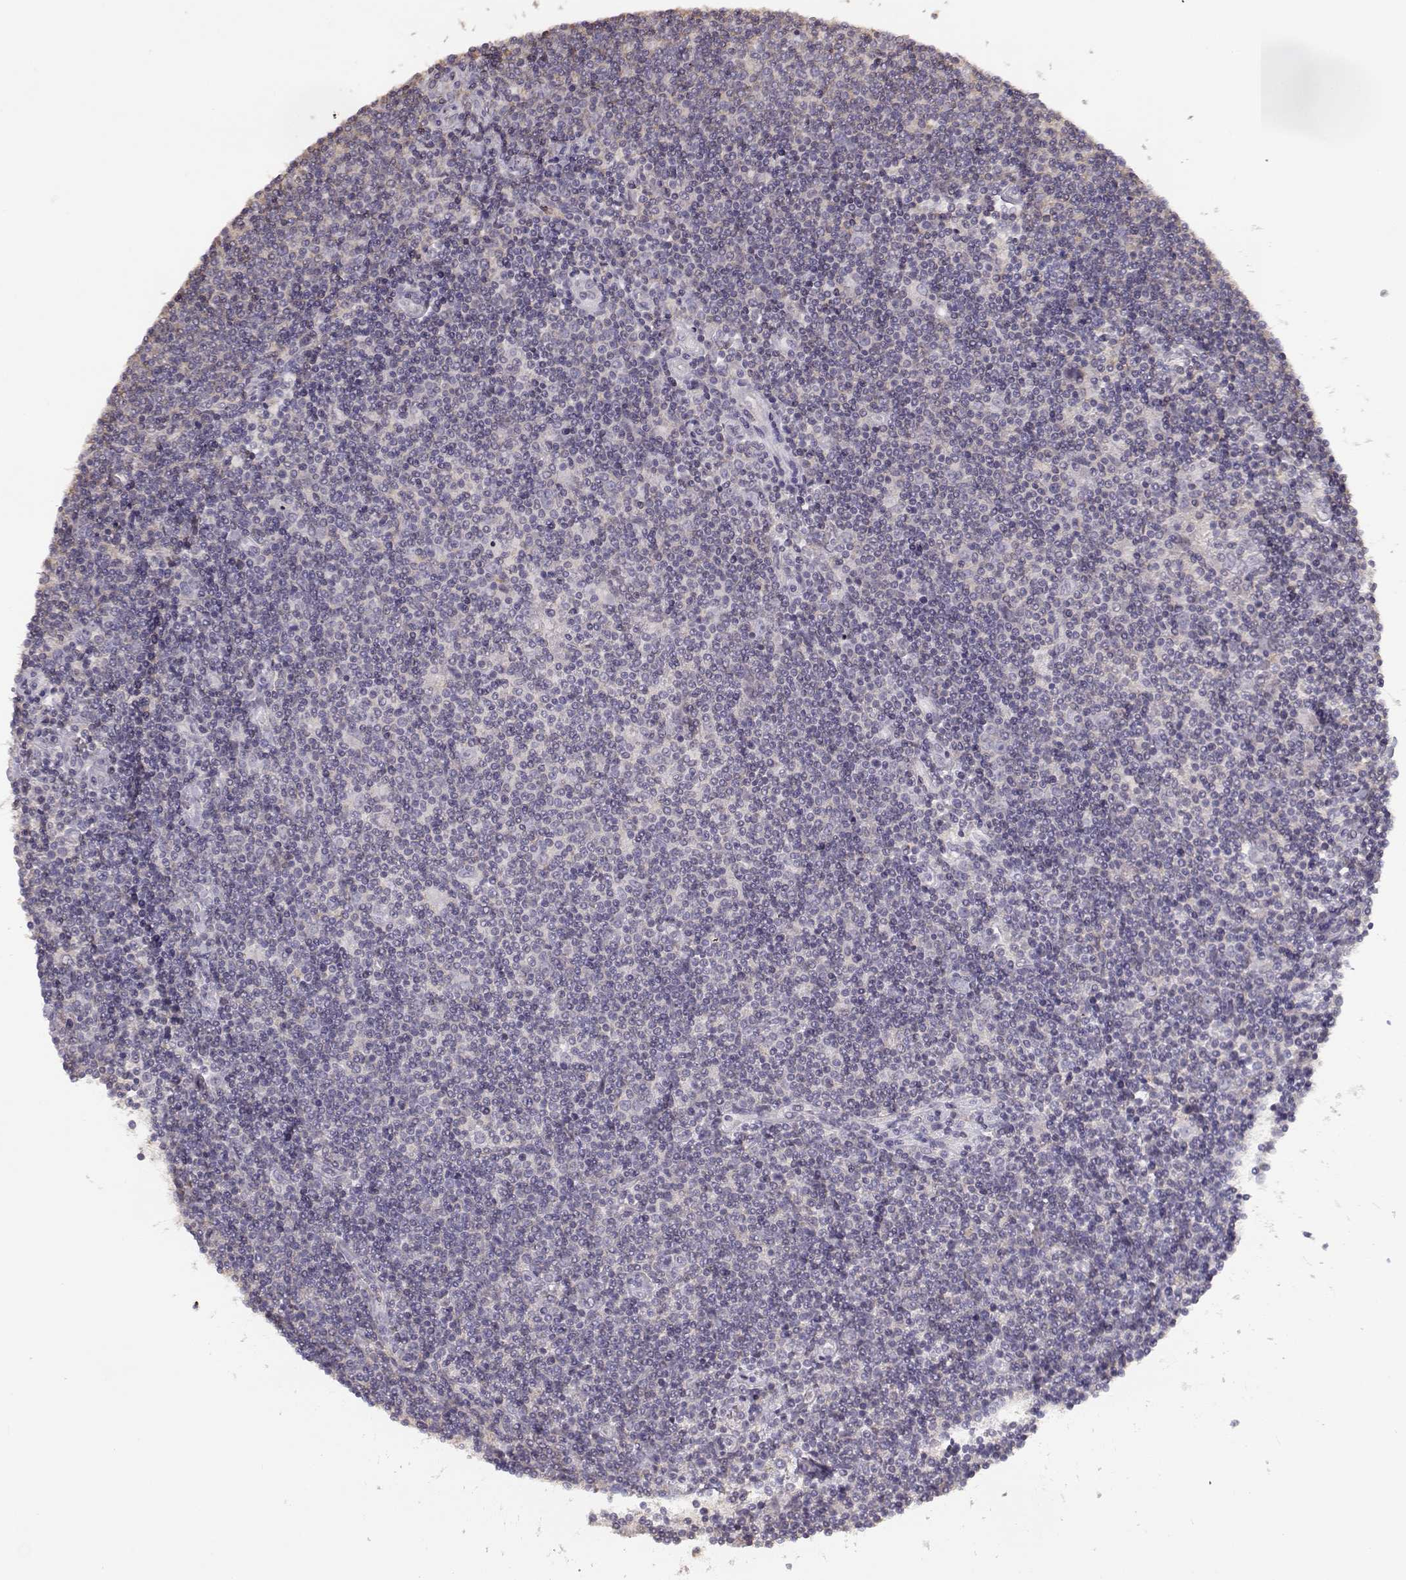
{"staining": {"intensity": "negative", "quantity": "none", "location": "none"}, "tissue": "lymphoma", "cell_type": "Tumor cells", "image_type": "cancer", "snomed": [{"axis": "morphology", "description": "Hodgkin's disease, NOS"}, {"axis": "topography", "description": "Lymph node"}], "caption": "Immunohistochemistry micrograph of human lymphoma stained for a protein (brown), which displays no expression in tumor cells.", "gene": "DAPL1", "patient": {"sex": "male", "age": 40}}